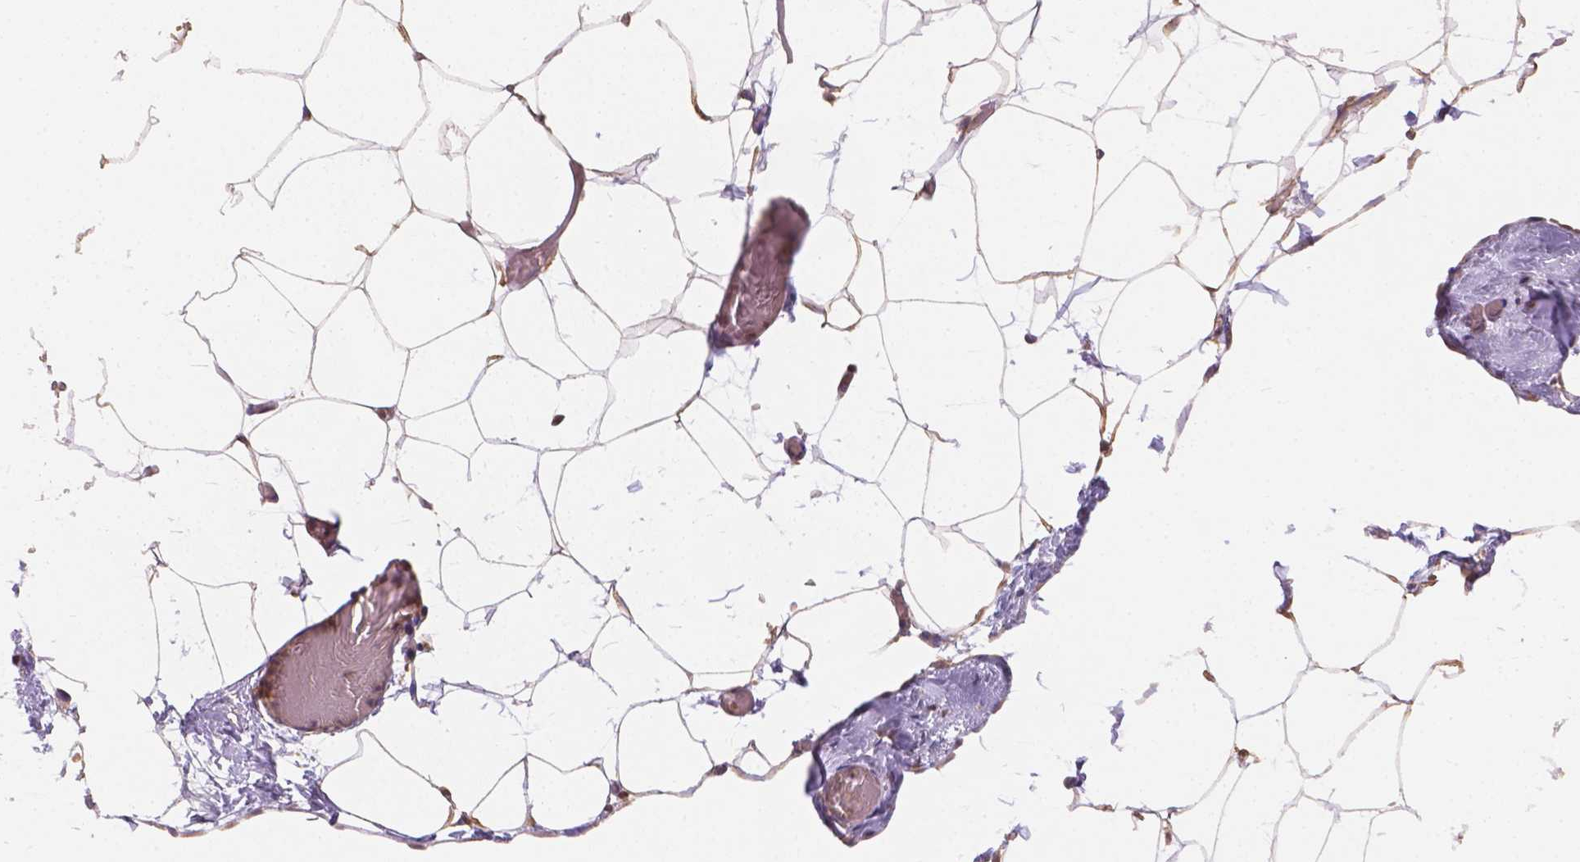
{"staining": {"intensity": "moderate", "quantity": ">75%", "location": "cytoplasmic/membranous"}, "tissue": "adipose tissue", "cell_type": "Adipocytes", "image_type": "normal", "snomed": [{"axis": "morphology", "description": "Normal tissue, NOS"}, {"axis": "topography", "description": "Adipose tissue"}], "caption": "Adipocytes exhibit medium levels of moderate cytoplasmic/membranous staining in about >75% of cells in normal human adipose tissue.", "gene": "CDK10", "patient": {"sex": "male", "age": 57}}